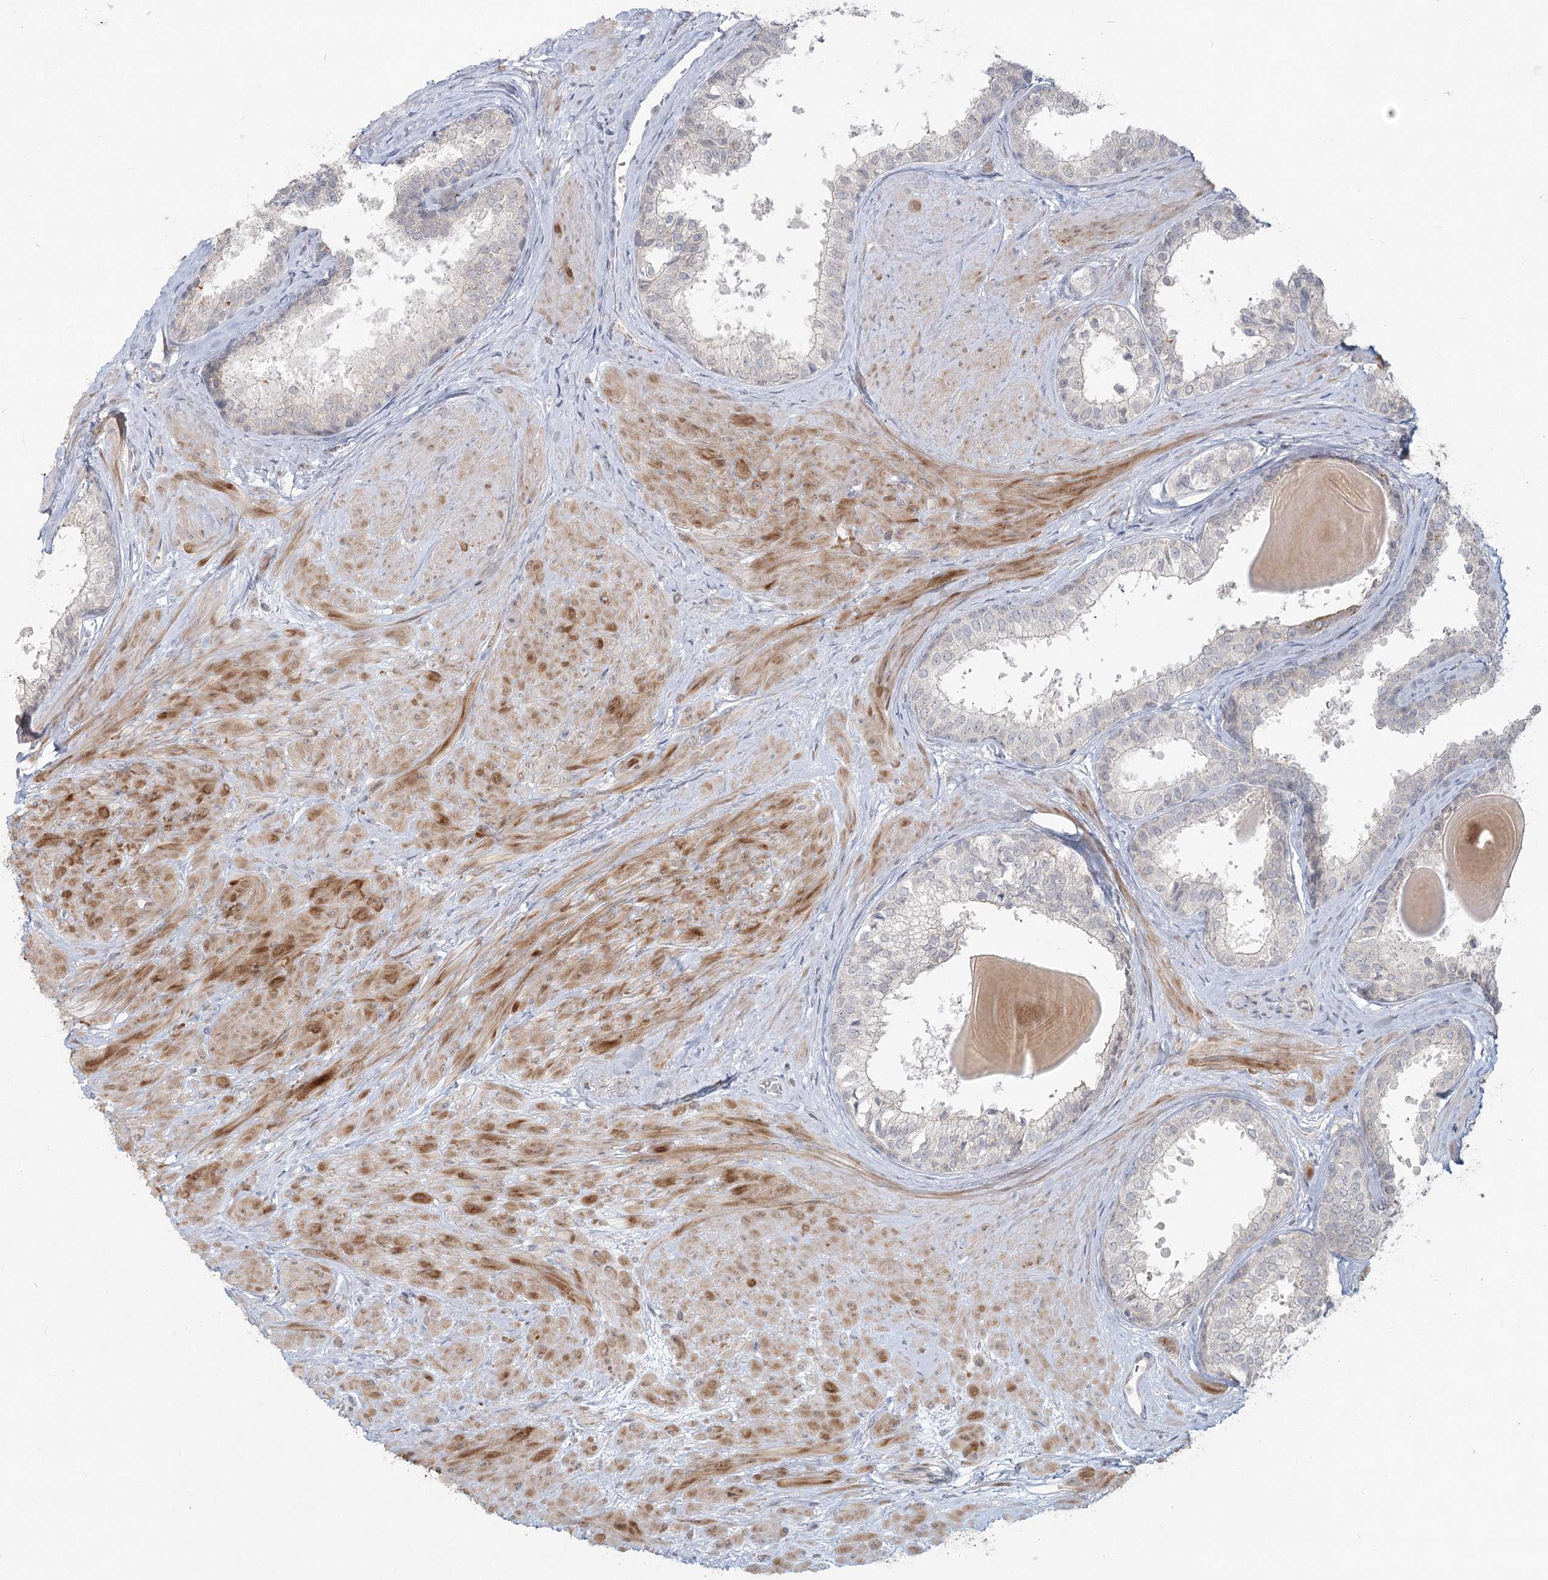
{"staining": {"intensity": "weak", "quantity": "<25%", "location": "cytoplasmic/membranous"}, "tissue": "prostate", "cell_type": "Glandular cells", "image_type": "normal", "snomed": [{"axis": "morphology", "description": "Normal tissue, NOS"}, {"axis": "topography", "description": "Prostate"}], "caption": "DAB (3,3'-diaminobenzidine) immunohistochemical staining of unremarkable prostate displays no significant positivity in glandular cells.", "gene": "LRP2BP", "patient": {"sex": "male", "age": 48}}